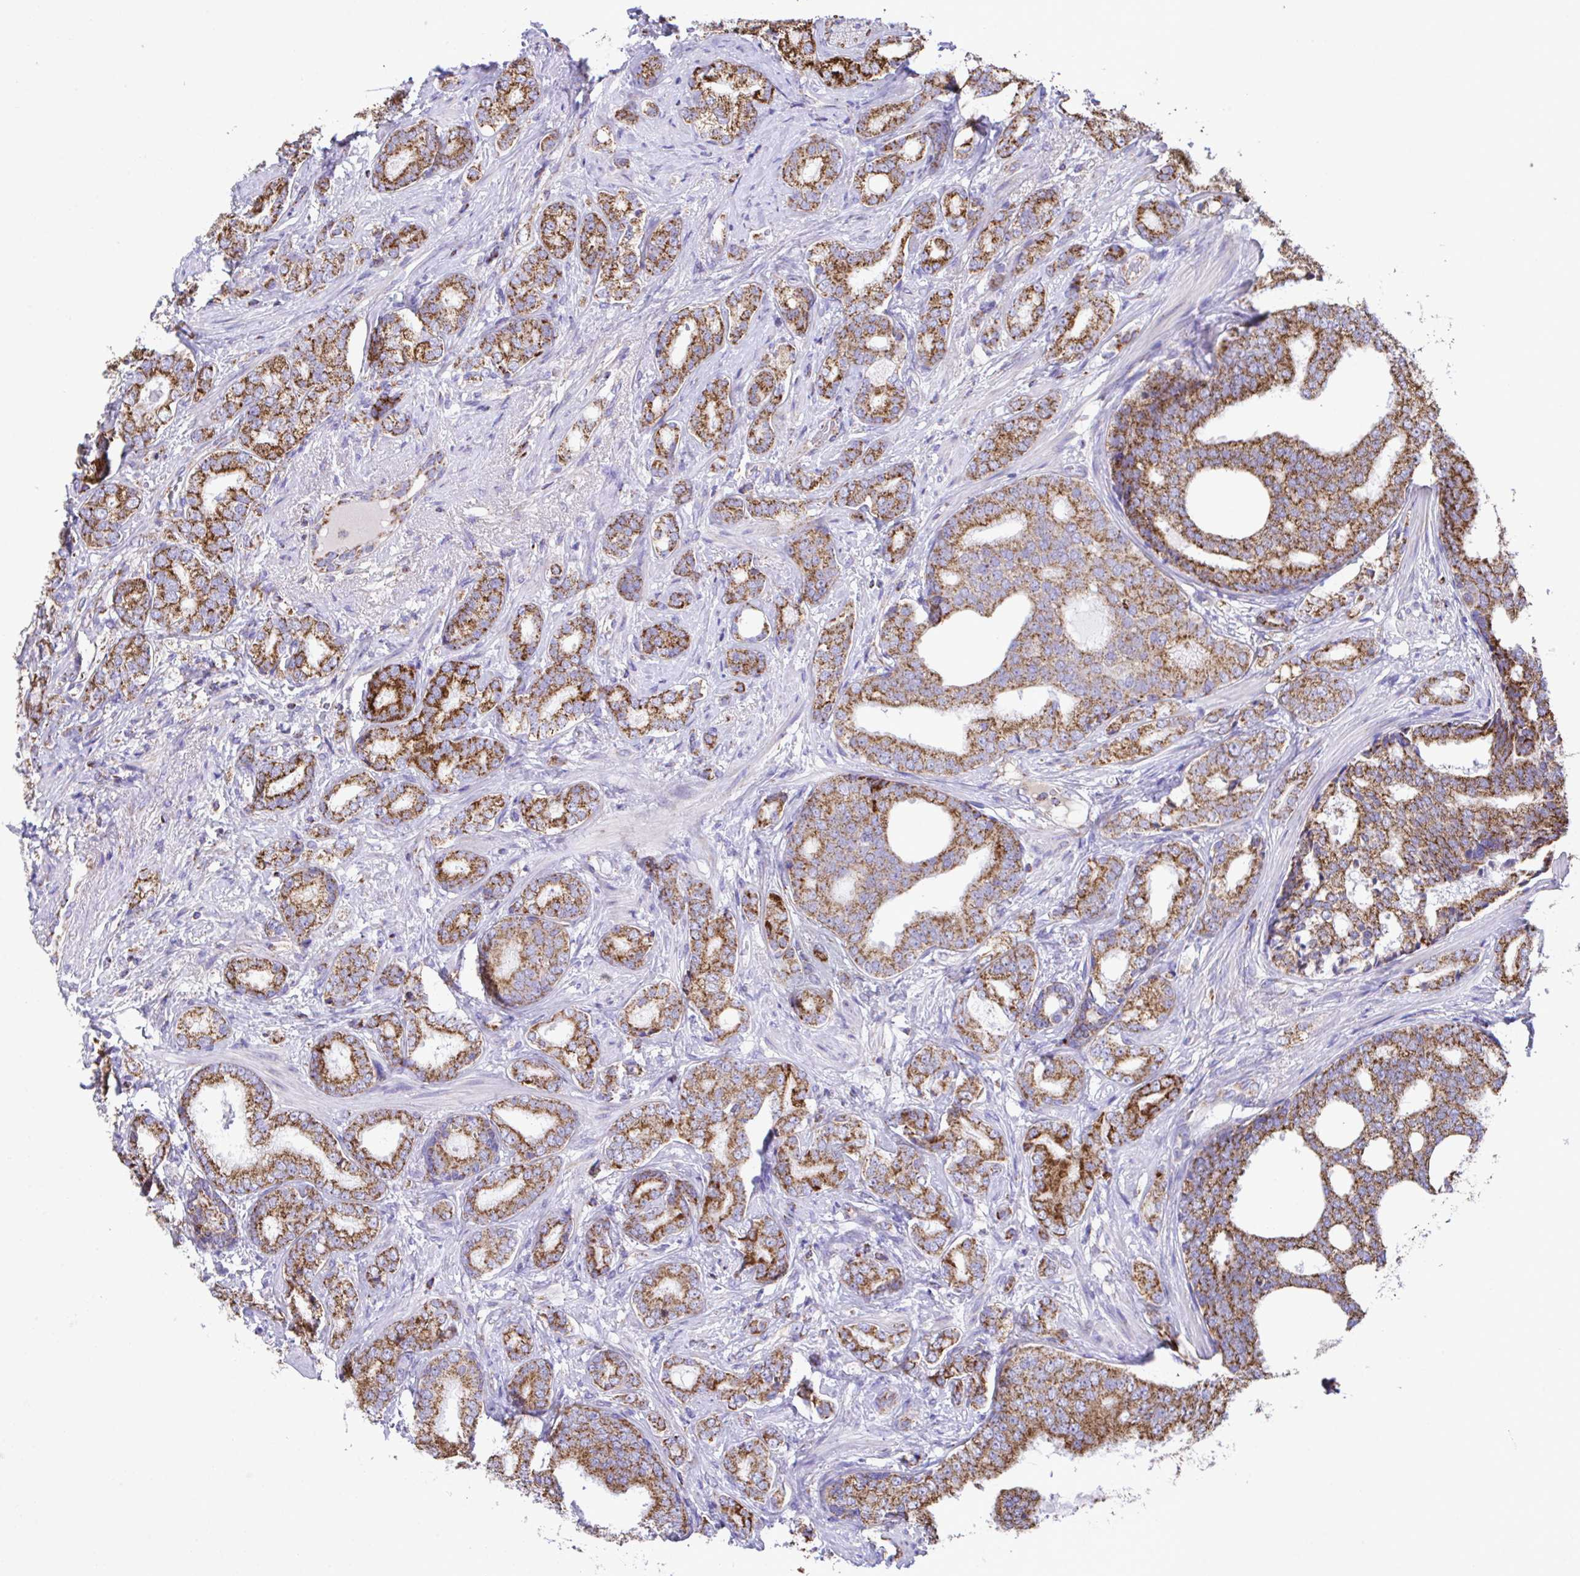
{"staining": {"intensity": "strong", "quantity": ">75%", "location": "cytoplasmic/membranous"}, "tissue": "prostate cancer", "cell_type": "Tumor cells", "image_type": "cancer", "snomed": [{"axis": "morphology", "description": "Adenocarcinoma, High grade"}, {"axis": "topography", "description": "Prostate"}], "caption": "The image shows a brown stain indicating the presence of a protein in the cytoplasmic/membranous of tumor cells in prostate cancer (adenocarcinoma (high-grade)).", "gene": "PCMTD2", "patient": {"sex": "male", "age": 62}}